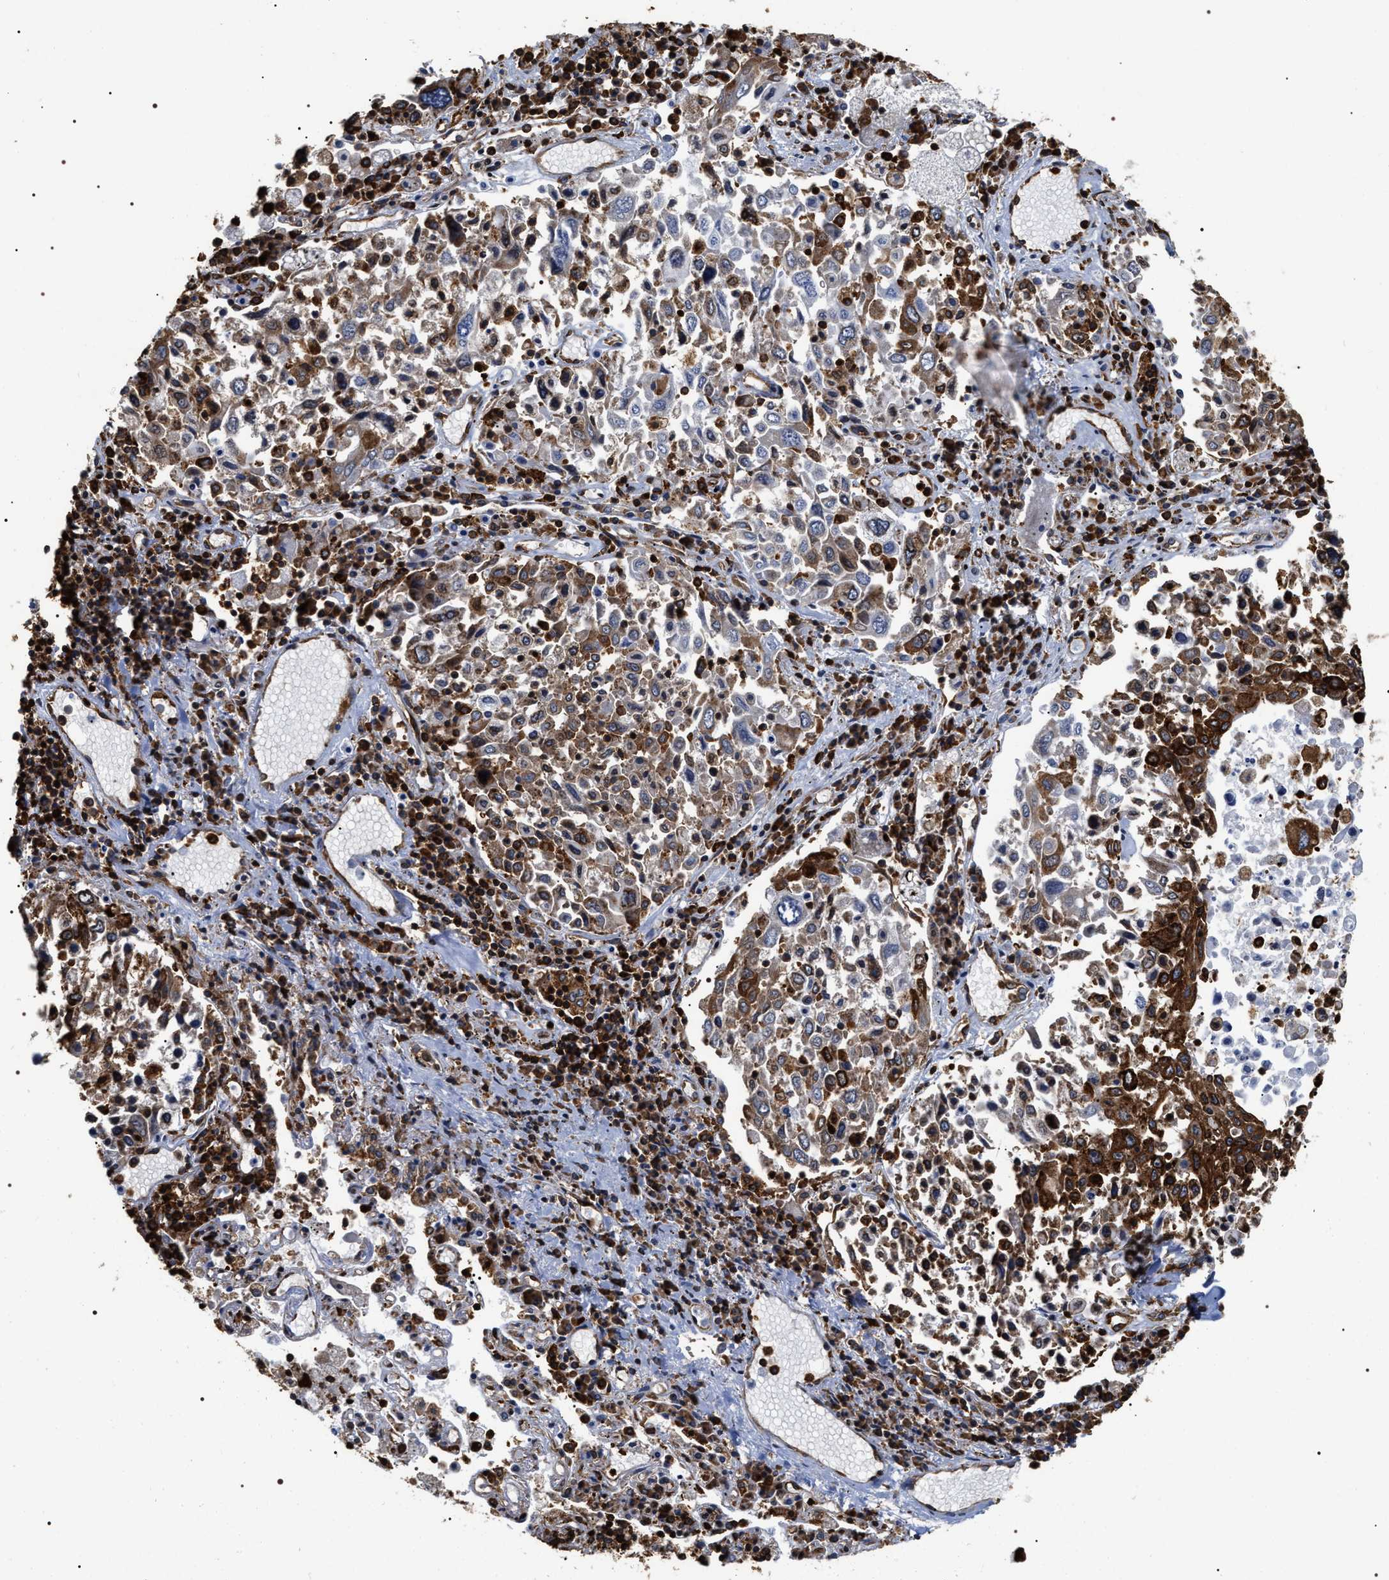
{"staining": {"intensity": "strong", "quantity": "25%-75%", "location": "cytoplasmic/membranous"}, "tissue": "lung cancer", "cell_type": "Tumor cells", "image_type": "cancer", "snomed": [{"axis": "morphology", "description": "Squamous cell carcinoma, NOS"}, {"axis": "topography", "description": "Lung"}], "caption": "Squamous cell carcinoma (lung) tissue demonstrates strong cytoplasmic/membranous expression in approximately 25%-75% of tumor cells, visualized by immunohistochemistry.", "gene": "SERBP1", "patient": {"sex": "male", "age": 65}}